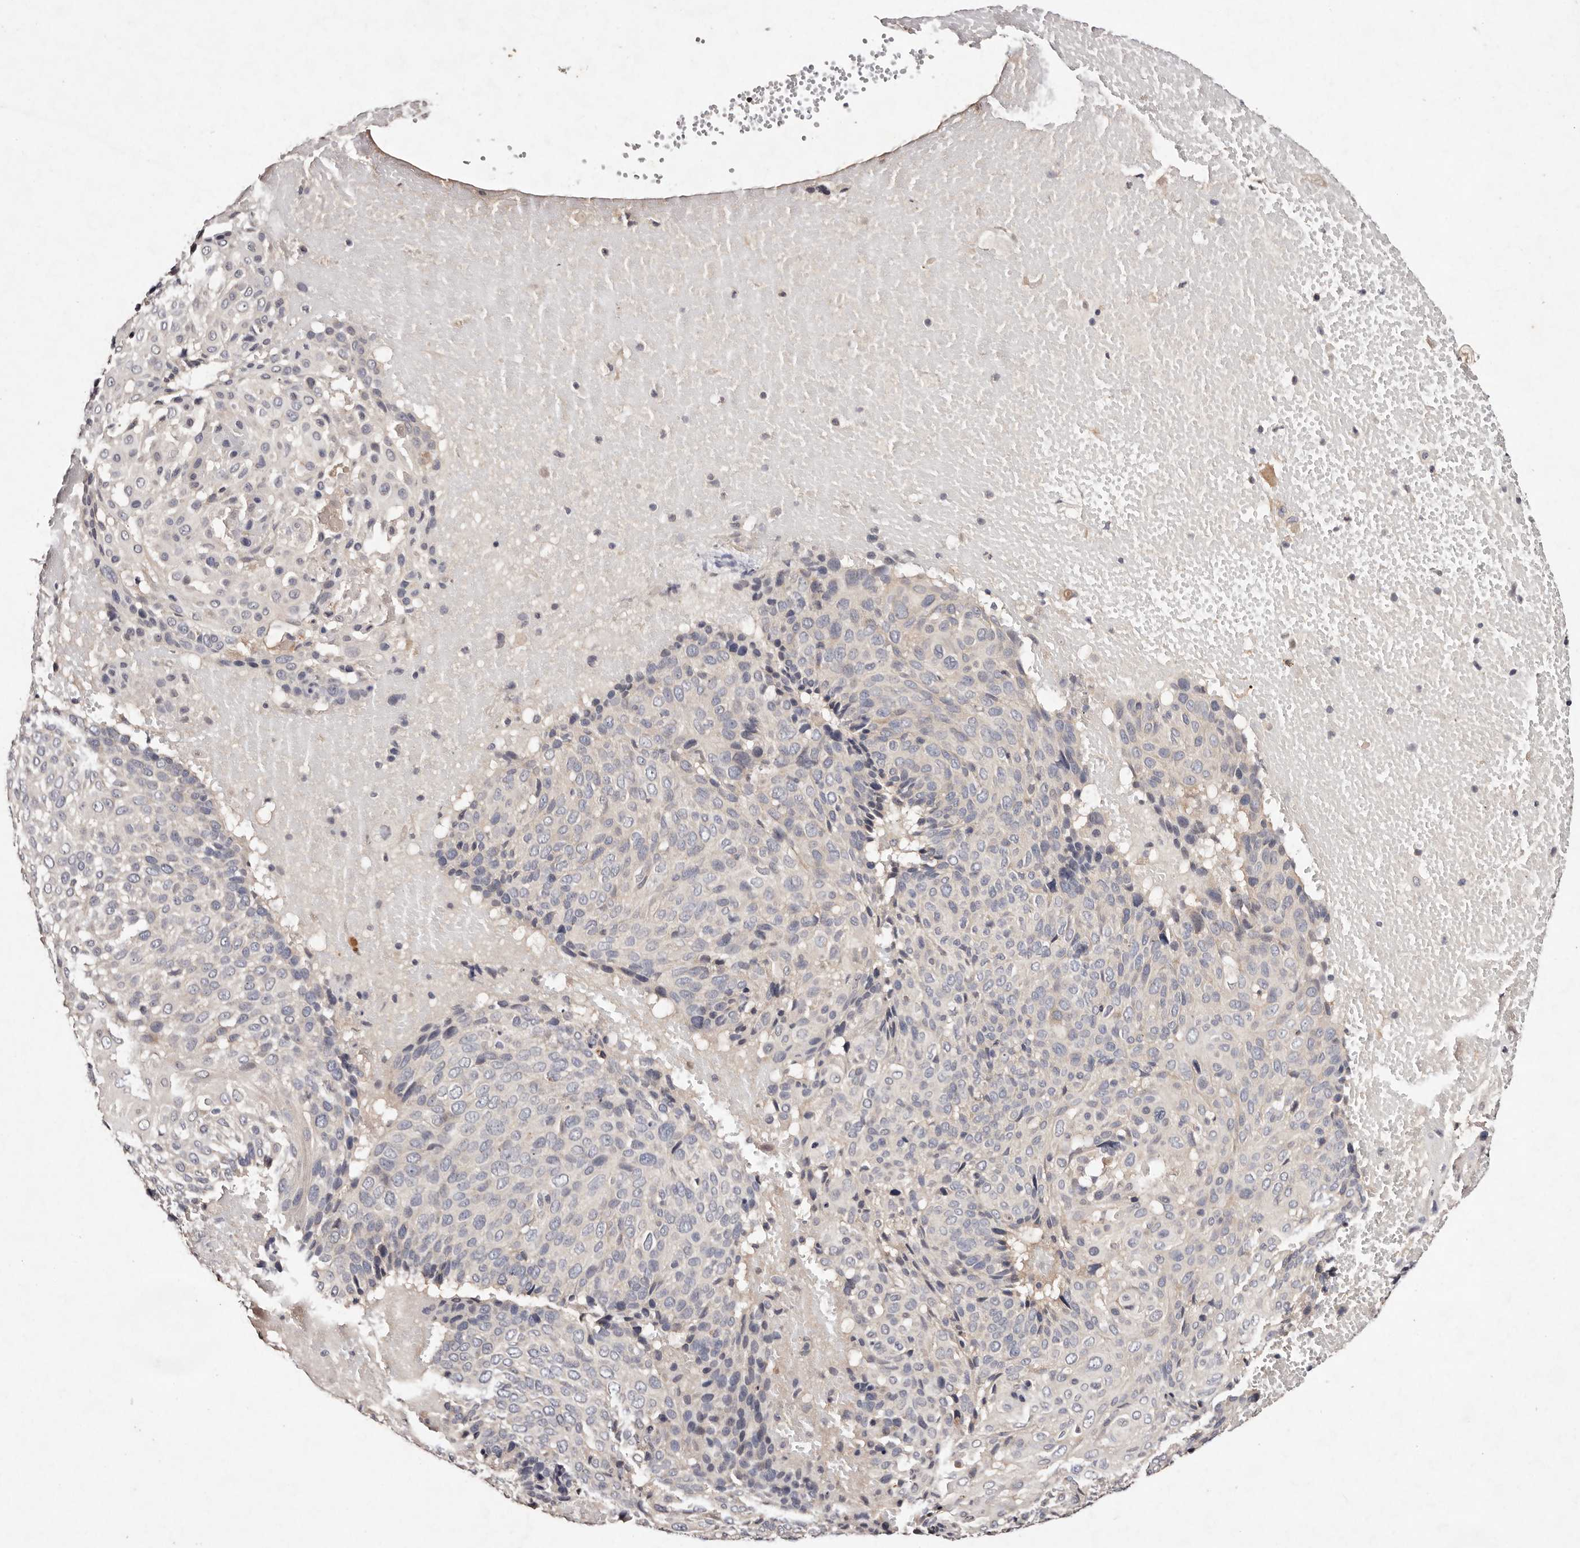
{"staining": {"intensity": "negative", "quantity": "none", "location": "none"}, "tissue": "cervical cancer", "cell_type": "Tumor cells", "image_type": "cancer", "snomed": [{"axis": "morphology", "description": "Squamous cell carcinoma, NOS"}, {"axis": "topography", "description": "Cervix"}], "caption": "Tumor cells are negative for protein expression in human cervical squamous cell carcinoma. The staining is performed using DAB (3,3'-diaminobenzidine) brown chromogen with nuclei counter-stained in using hematoxylin.", "gene": "TSC2", "patient": {"sex": "female", "age": 74}}